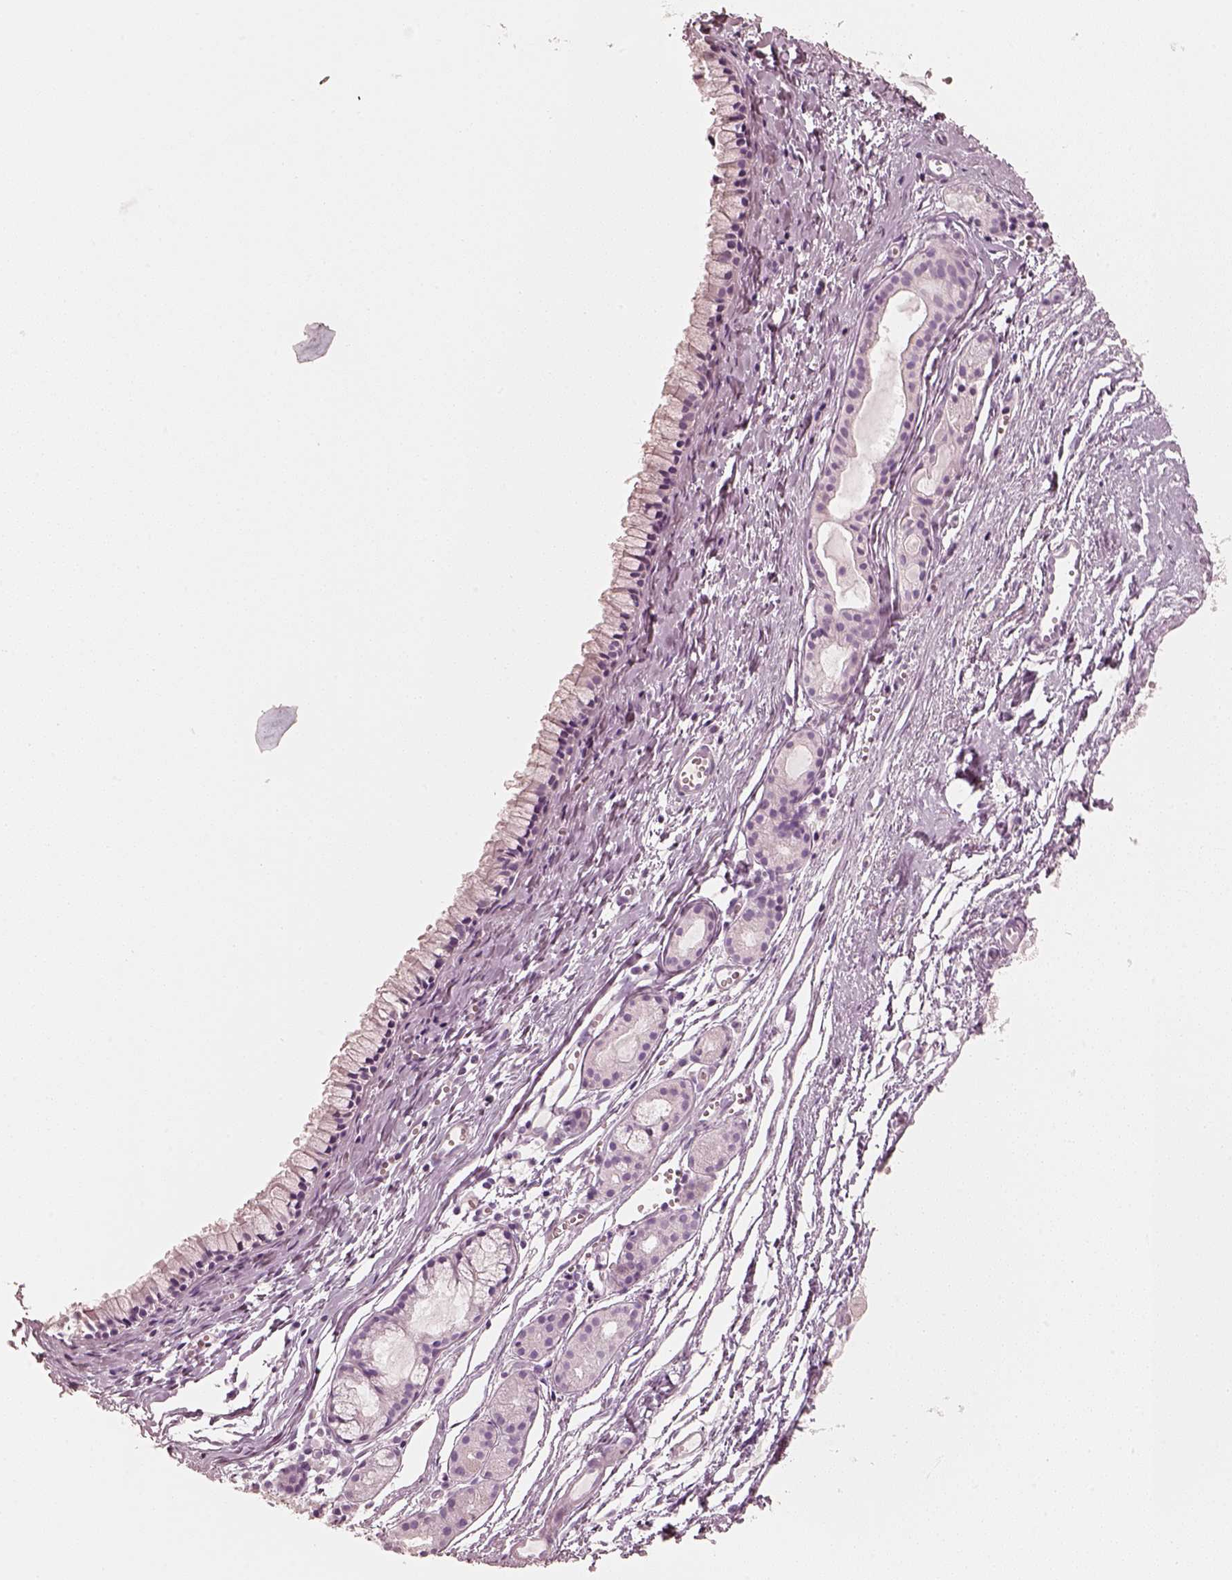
{"staining": {"intensity": "negative", "quantity": "none", "location": "none"}, "tissue": "nasopharynx", "cell_type": "Respiratory epithelial cells", "image_type": "normal", "snomed": [{"axis": "morphology", "description": "Normal tissue, NOS"}, {"axis": "topography", "description": "Nasopharynx"}], "caption": "DAB (3,3'-diaminobenzidine) immunohistochemical staining of unremarkable nasopharynx displays no significant positivity in respiratory epithelial cells.", "gene": "R3HDML", "patient": {"sex": "male", "age": 83}}